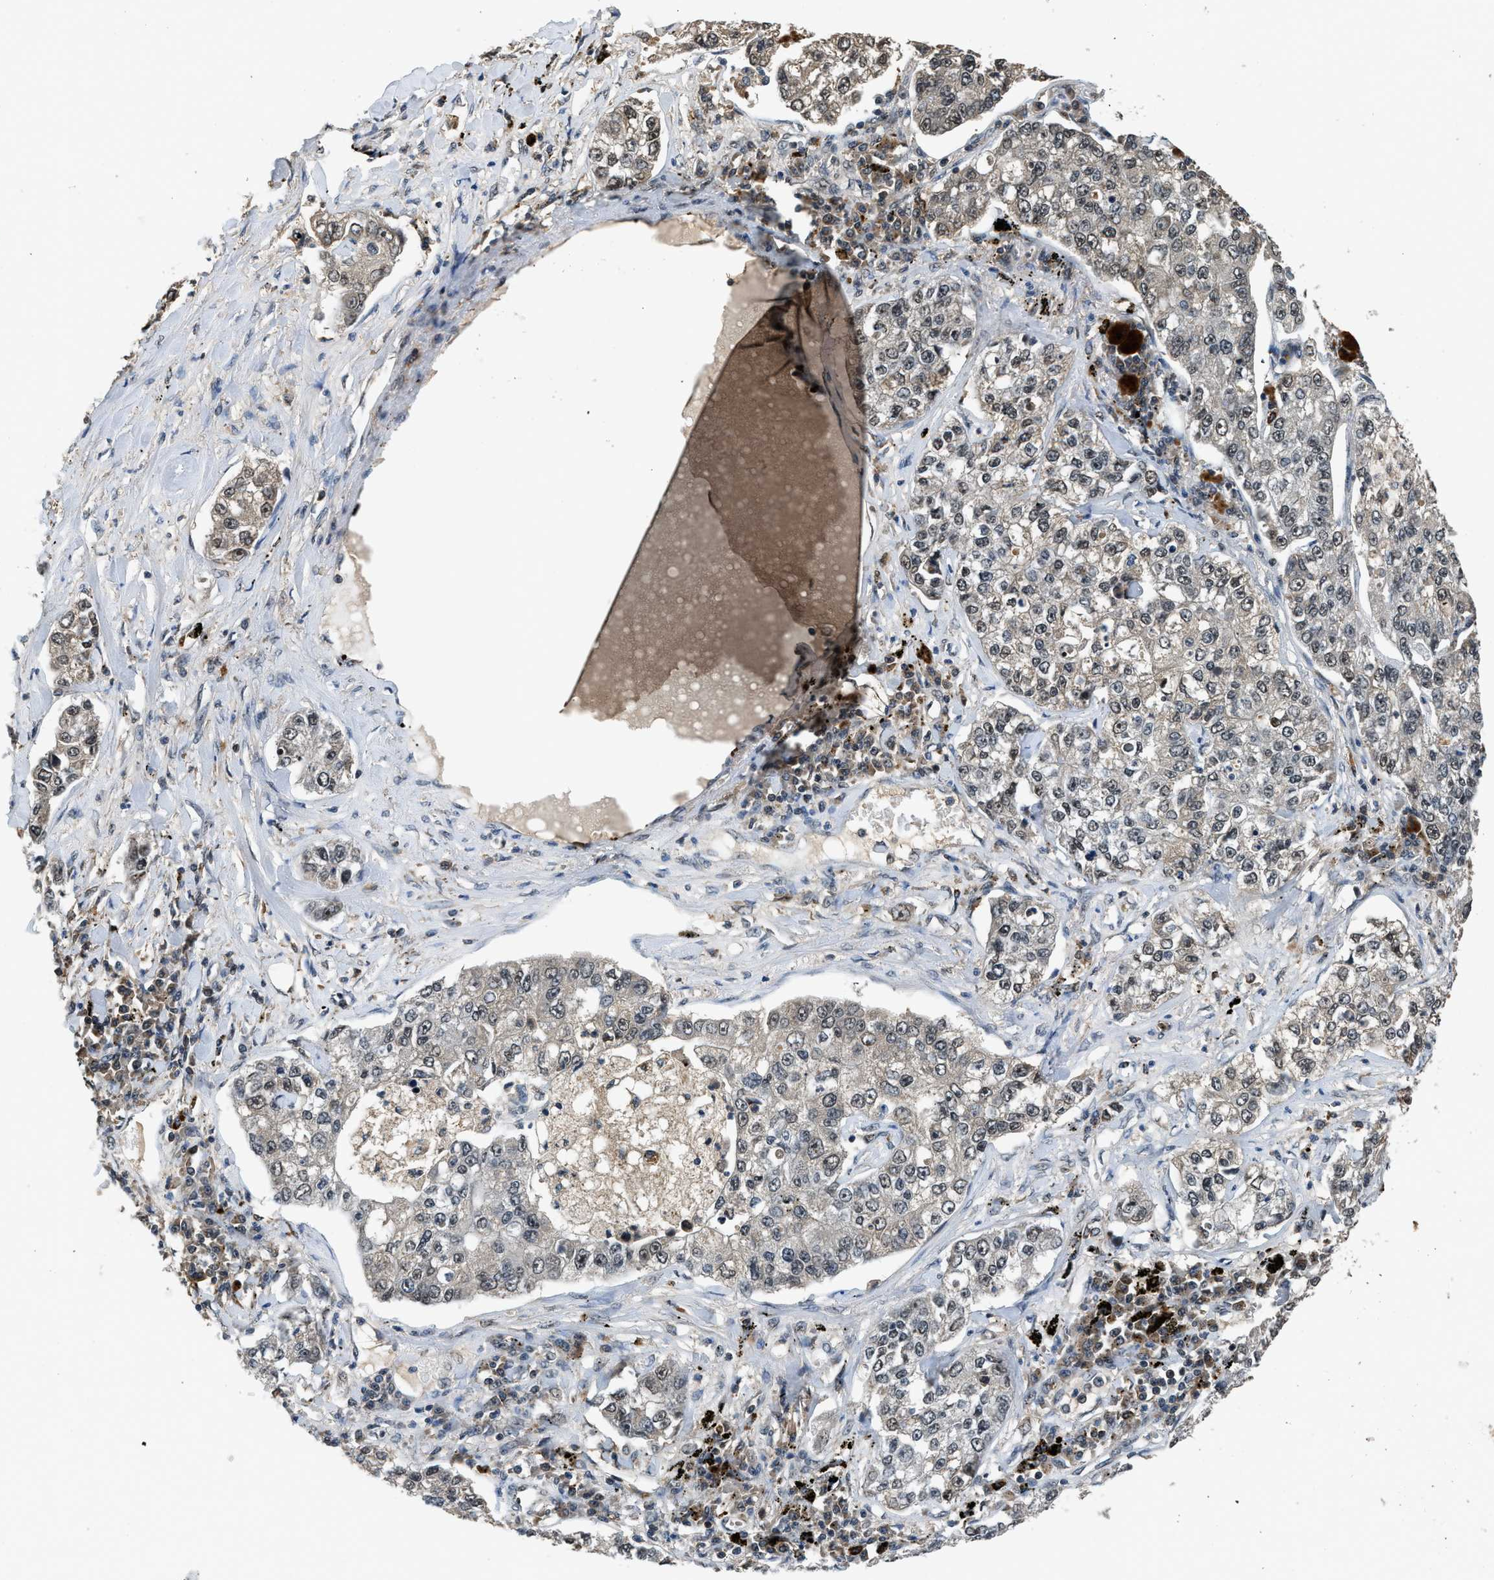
{"staining": {"intensity": "weak", "quantity": "<25%", "location": "nuclear"}, "tissue": "lung cancer", "cell_type": "Tumor cells", "image_type": "cancer", "snomed": [{"axis": "morphology", "description": "Adenocarcinoma, NOS"}, {"axis": "topography", "description": "Lung"}], "caption": "Immunohistochemistry of human lung cancer exhibits no positivity in tumor cells.", "gene": "SLC15A4", "patient": {"sex": "male", "age": 49}}